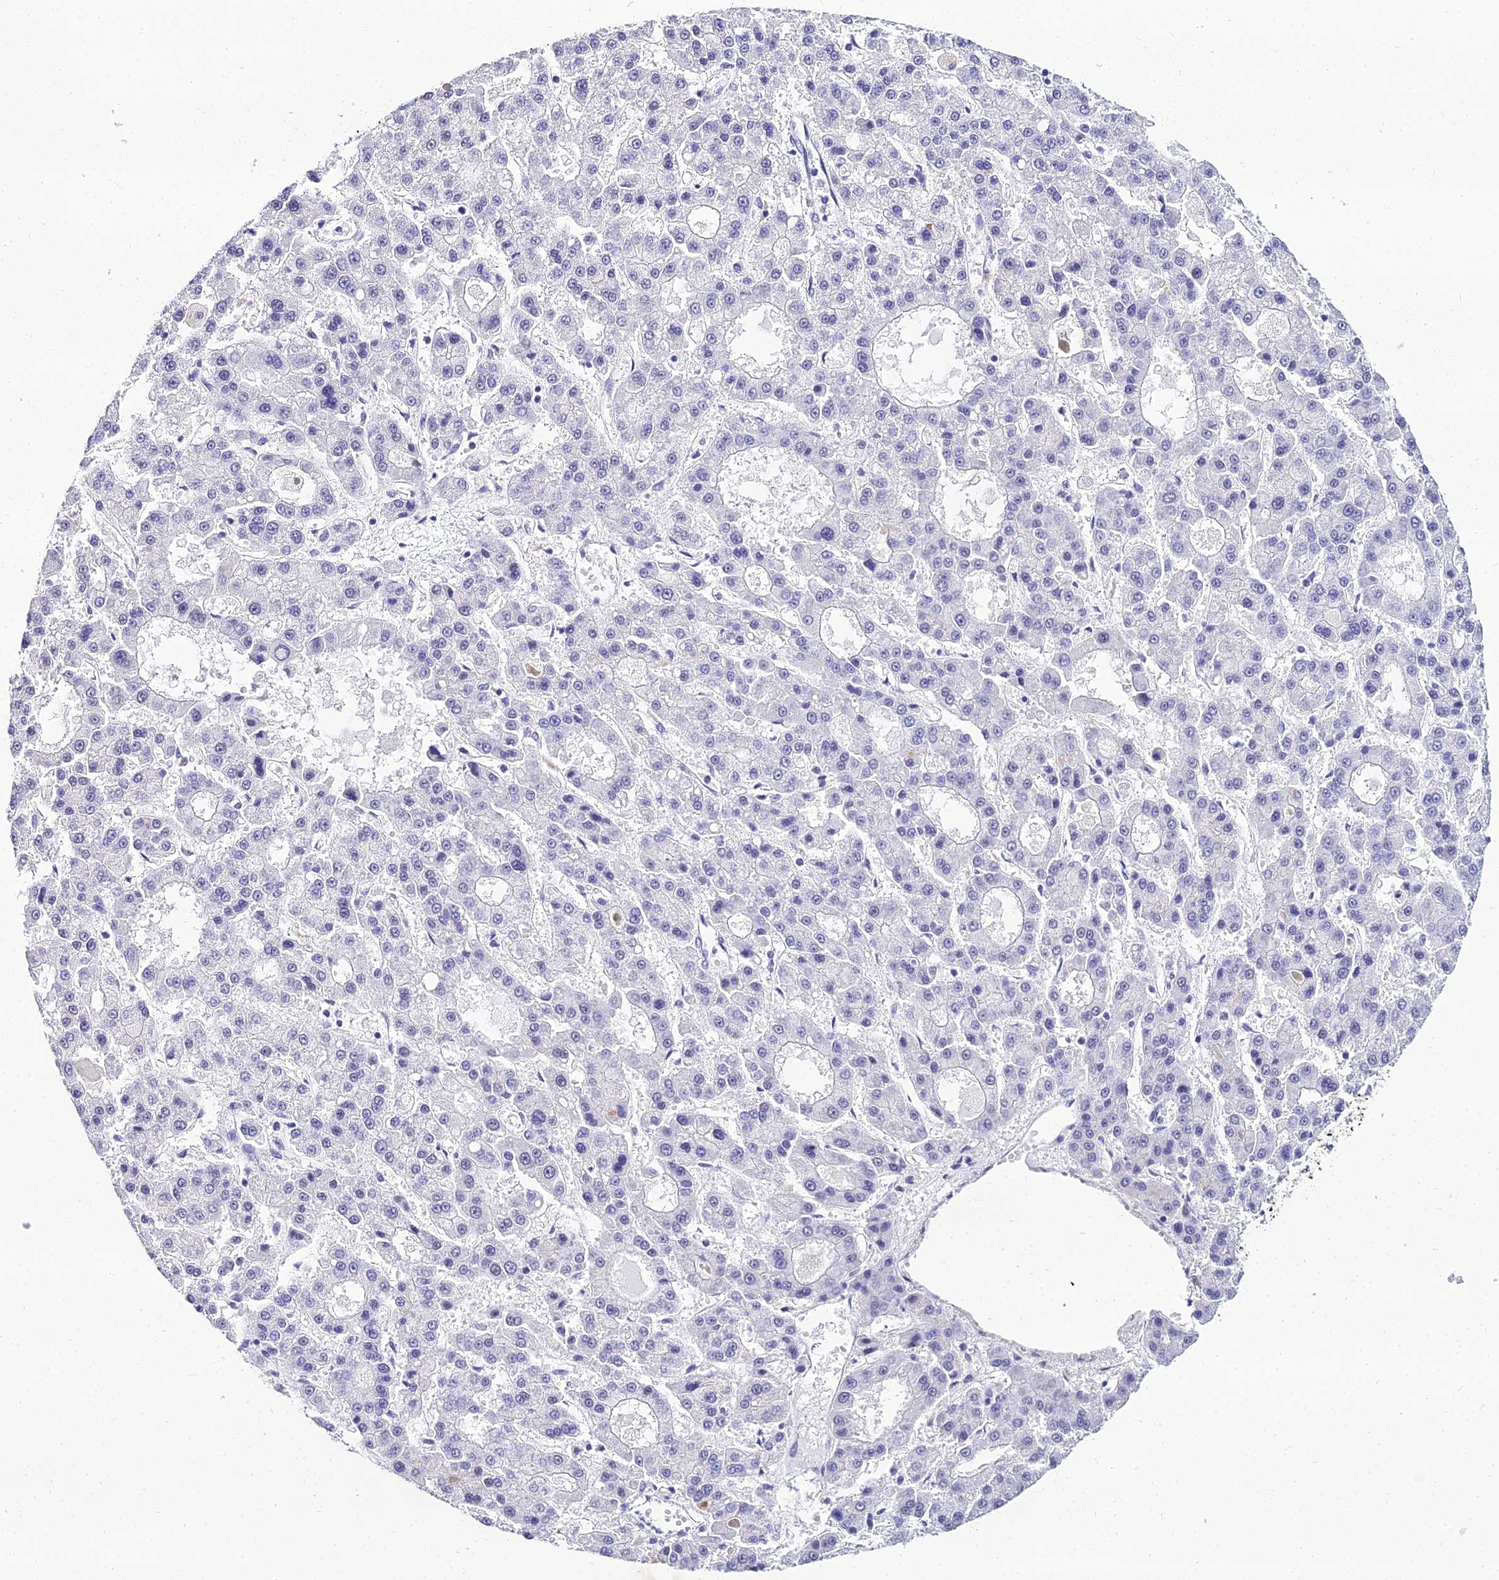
{"staining": {"intensity": "negative", "quantity": "none", "location": "none"}, "tissue": "liver cancer", "cell_type": "Tumor cells", "image_type": "cancer", "snomed": [{"axis": "morphology", "description": "Carcinoma, Hepatocellular, NOS"}, {"axis": "topography", "description": "Liver"}], "caption": "This image is of liver cancer (hepatocellular carcinoma) stained with immunohistochemistry (IHC) to label a protein in brown with the nuclei are counter-stained blue. There is no staining in tumor cells.", "gene": "PPP4R2", "patient": {"sex": "male", "age": 70}}